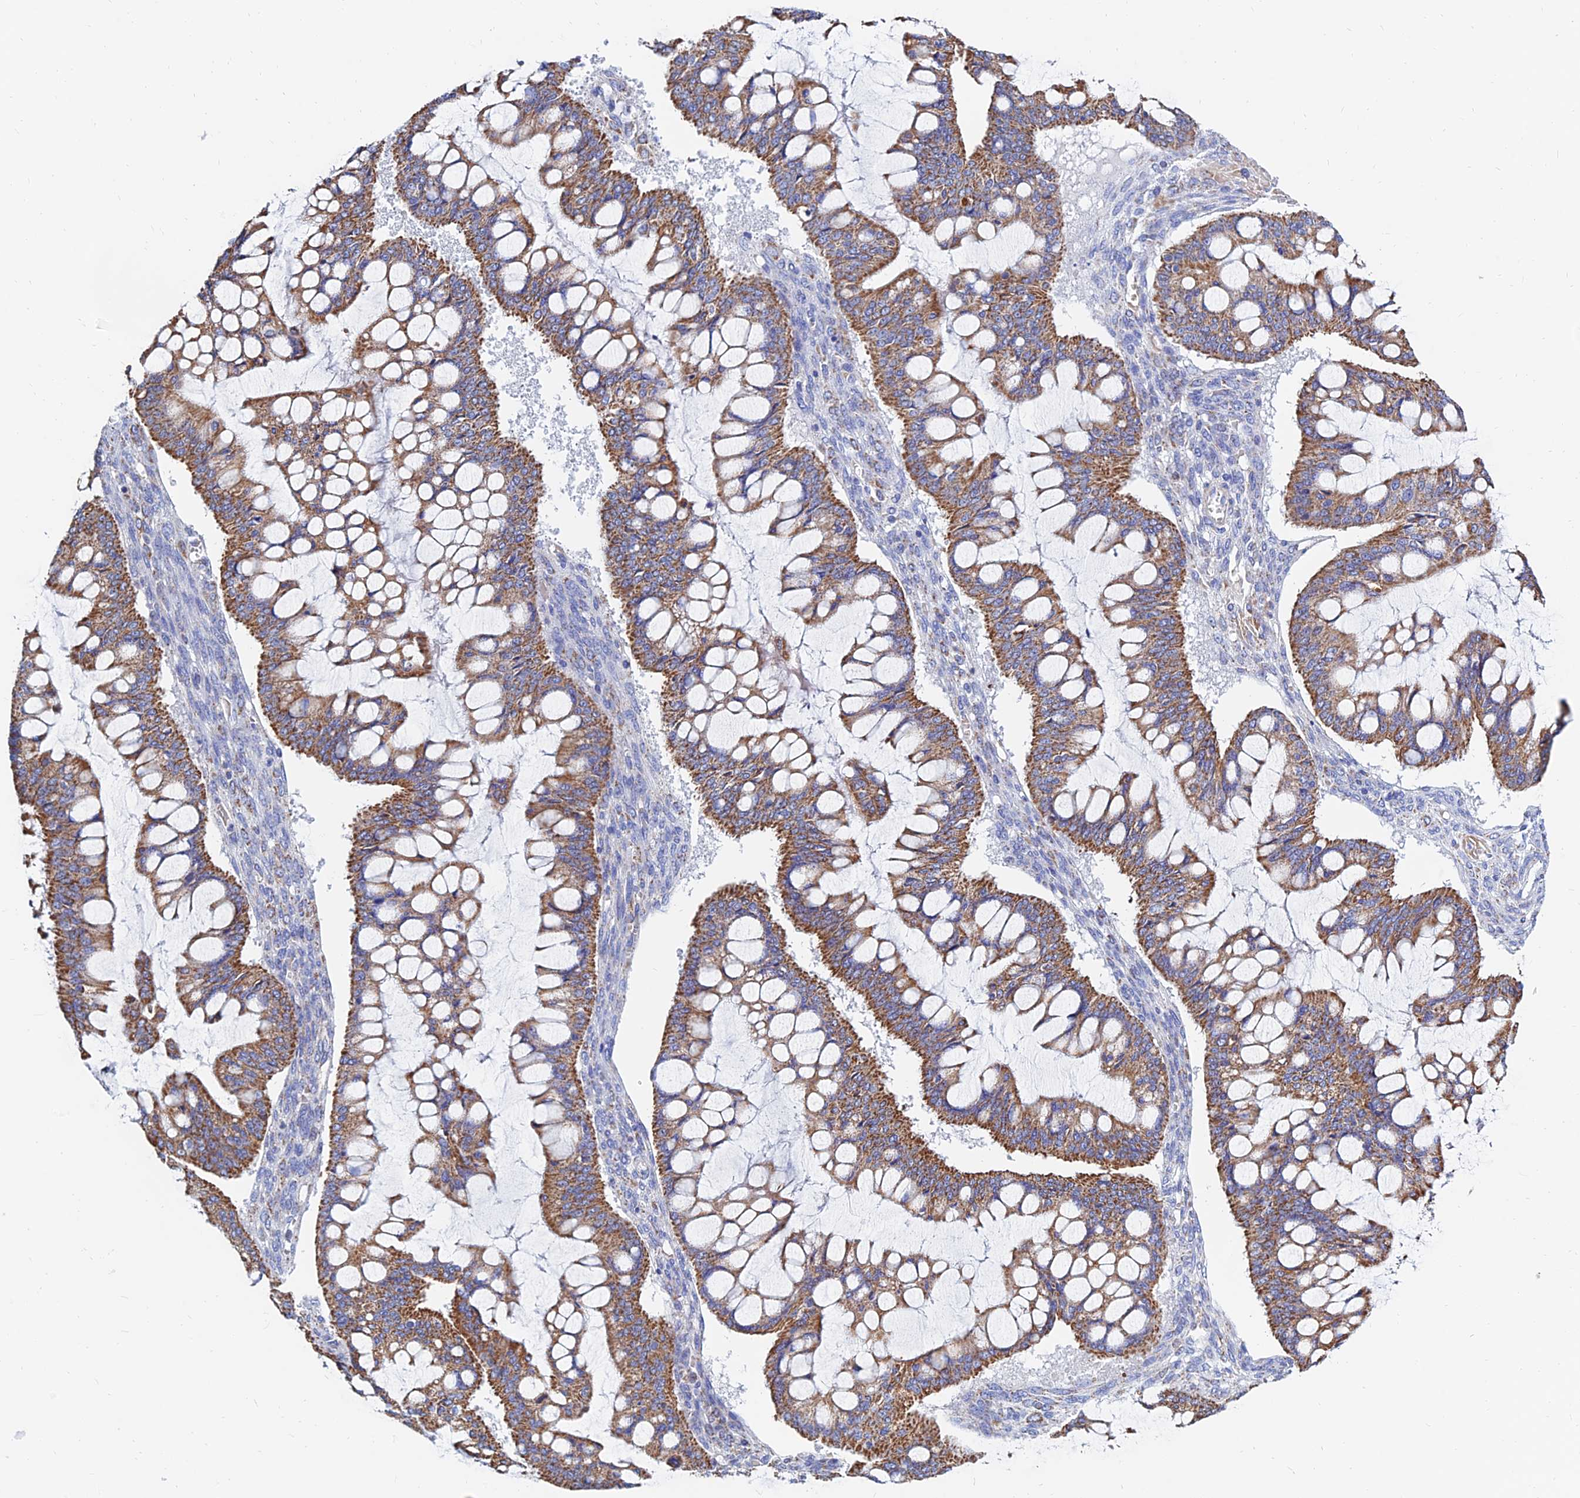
{"staining": {"intensity": "moderate", "quantity": ">75%", "location": "cytoplasmic/membranous"}, "tissue": "ovarian cancer", "cell_type": "Tumor cells", "image_type": "cancer", "snomed": [{"axis": "morphology", "description": "Cystadenocarcinoma, mucinous, NOS"}, {"axis": "topography", "description": "Ovary"}], "caption": "Mucinous cystadenocarcinoma (ovarian) stained with a protein marker exhibits moderate staining in tumor cells.", "gene": "MGST1", "patient": {"sex": "female", "age": 73}}